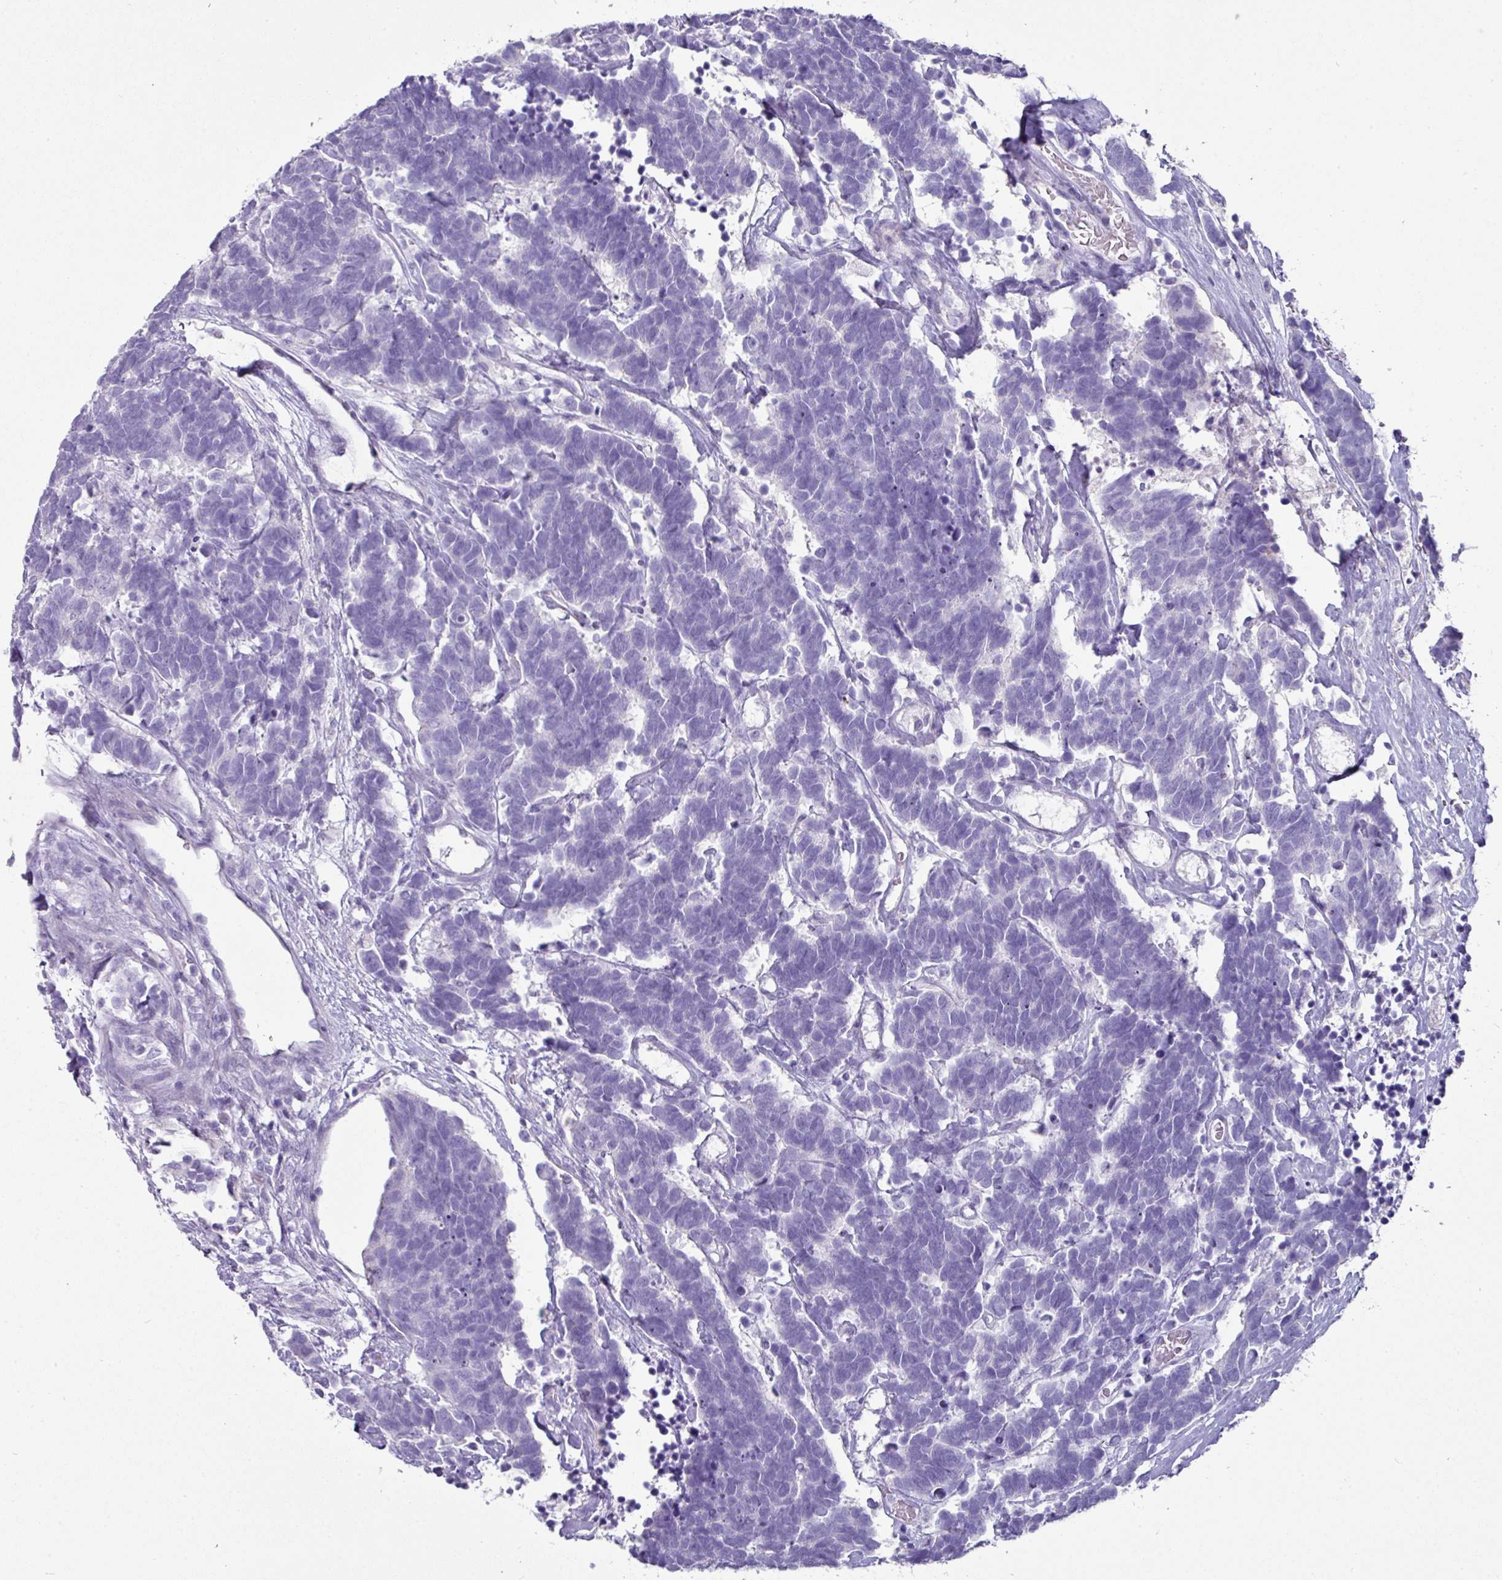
{"staining": {"intensity": "negative", "quantity": "none", "location": "none"}, "tissue": "carcinoid", "cell_type": "Tumor cells", "image_type": "cancer", "snomed": [{"axis": "morphology", "description": "Carcinoma, NOS"}, {"axis": "morphology", "description": "Carcinoid, malignant, NOS"}, {"axis": "topography", "description": "Urinary bladder"}], "caption": "IHC of carcinoid (malignant) exhibits no positivity in tumor cells. (DAB immunohistochemistry (IHC) with hematoxylin counter stain).", "gene": "GSTA3", "patient": {"sex": "male", "age": 57}}